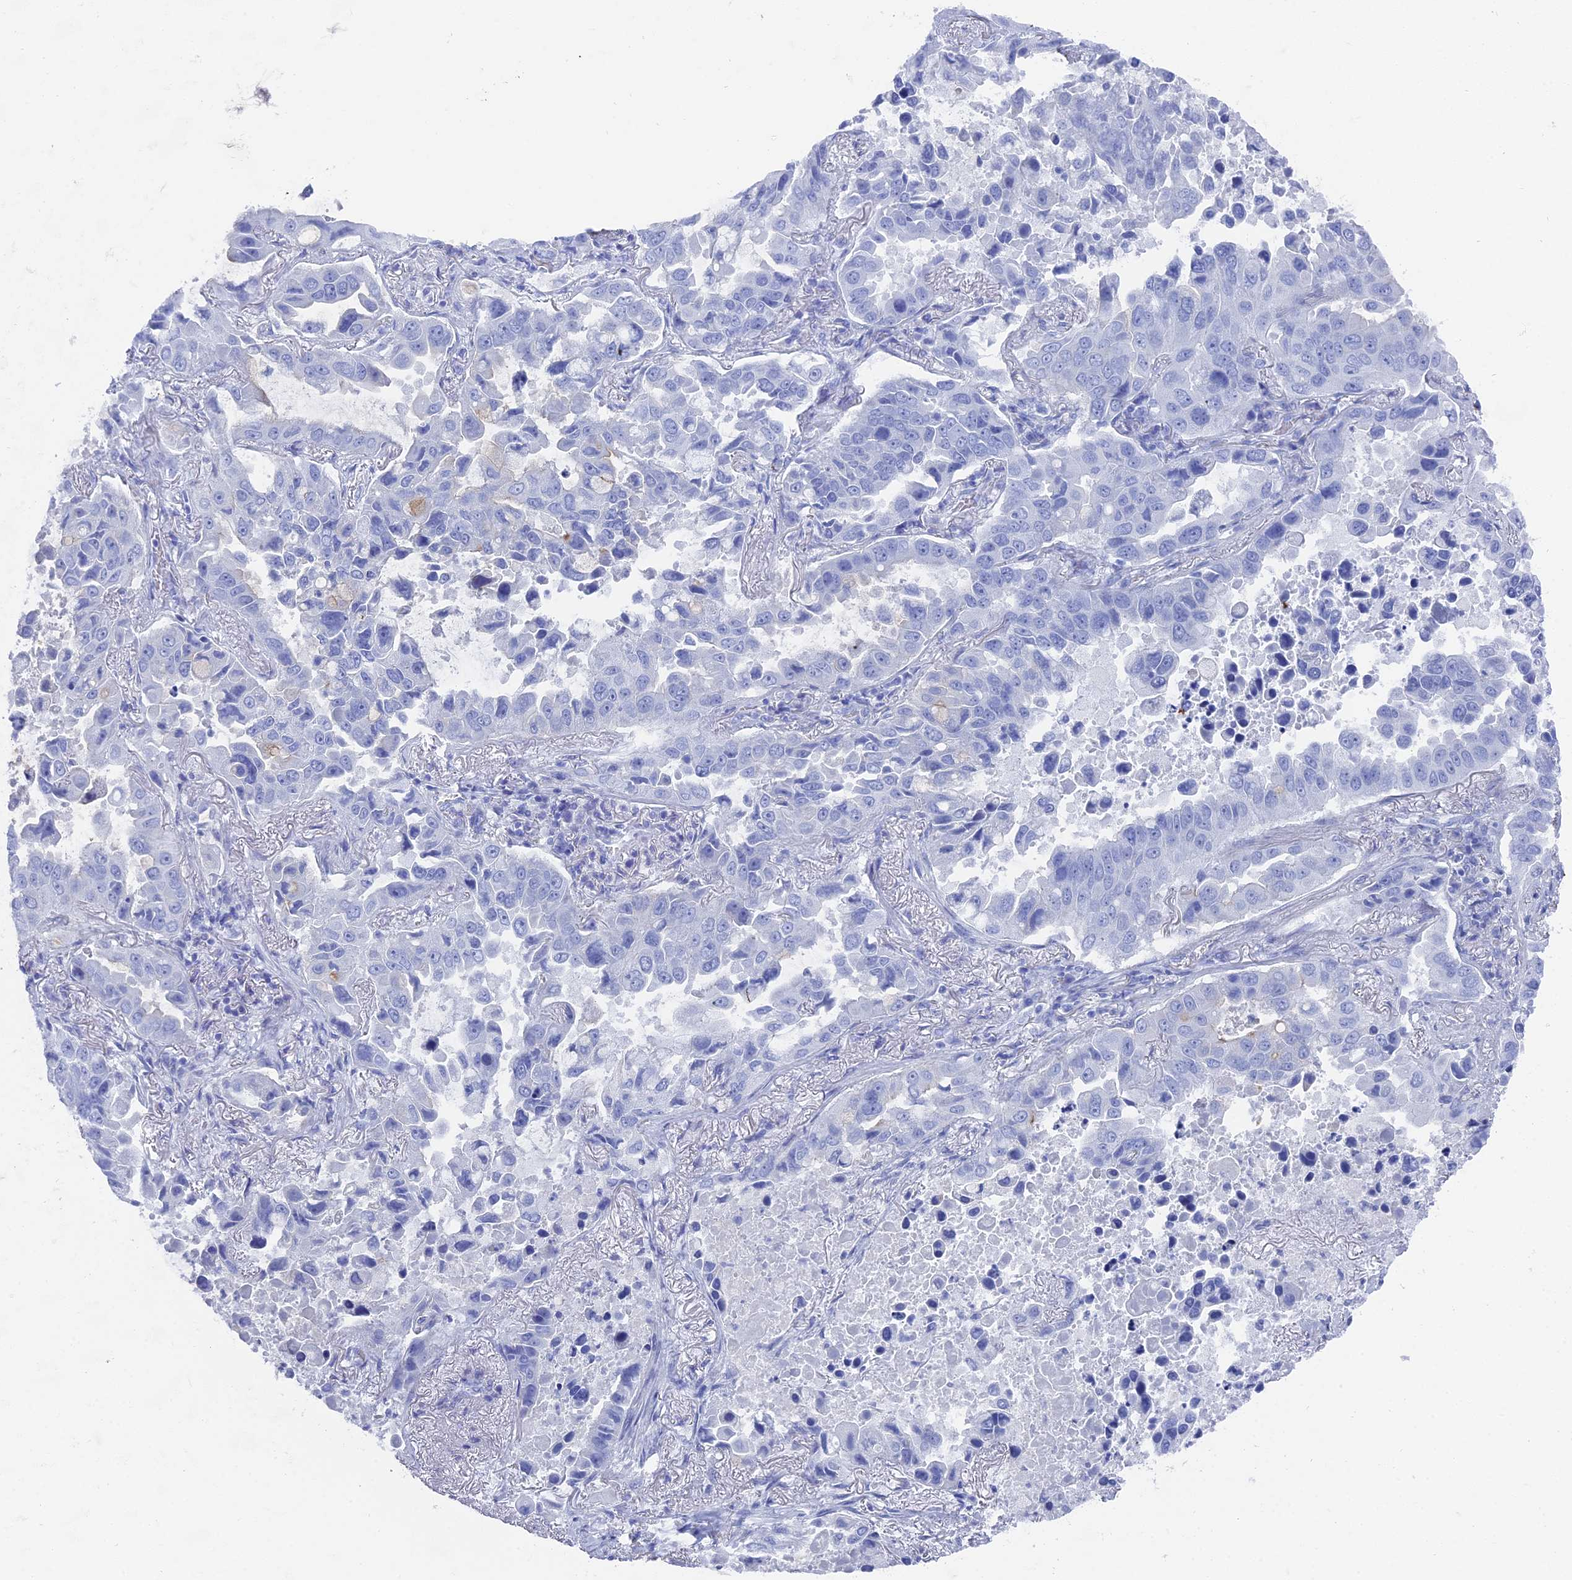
{"staining": {"intensity": "negative", "quantity": "none", "location": "none"}, "tissue": "lung cancer", "cell_type": "Tumor cells", "image_type": "cancer", "snomed": [{"axis": "morphology", "description": "Adenocarcinoma, NOS"}, {"axis": "topography", "description": "Lung"}], "caption": "Photomicrograph shows no protein staining in tumor cells of lung adenocarcinoma tissue. Brightfield microscopy of immunohistochemistry stained with DAB (3,3'-diaminobenzidine) (brown) and hematoxylin (blue), captured at high magnification.", "gene": "ENPP3", "patient": {"sex": "male", "age": 64}}